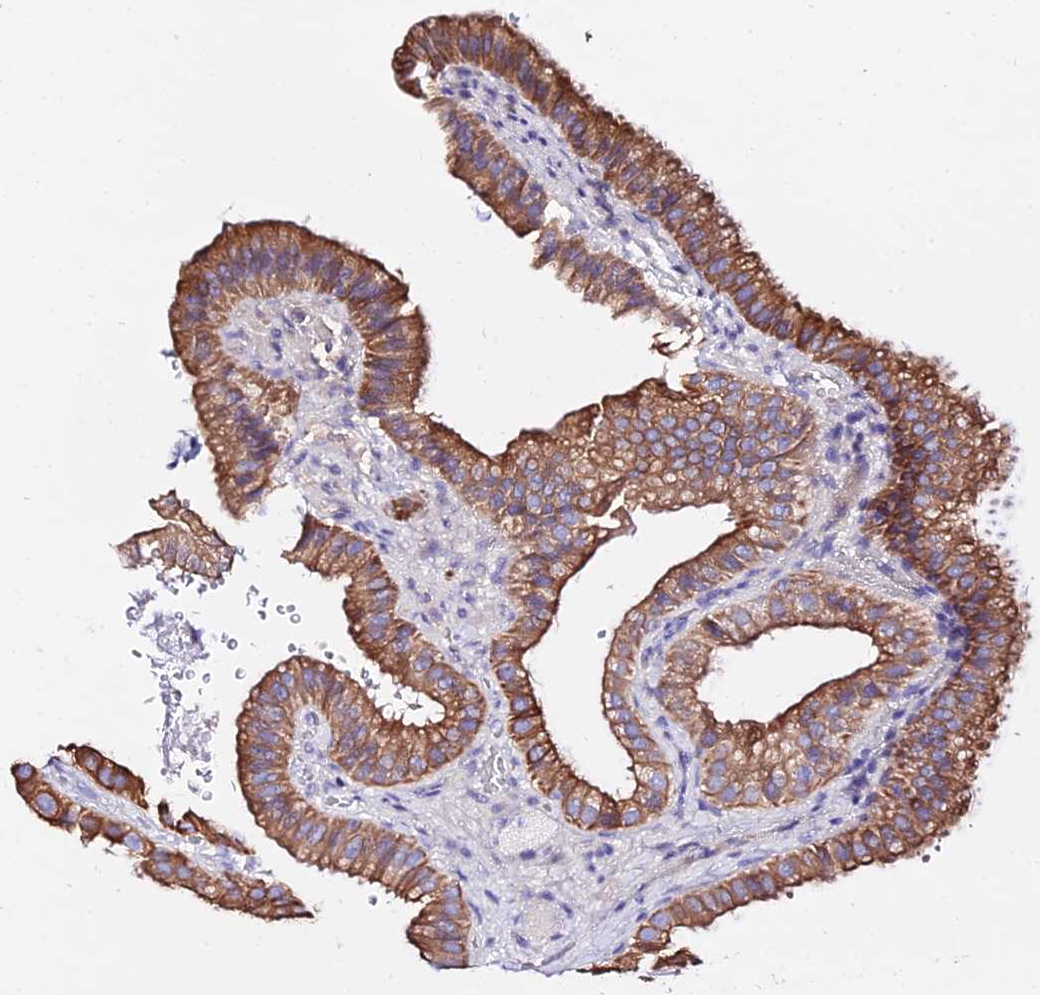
{"staining": {"intensity": "strong", "quantity": ">75%", "location": "cytoplasmic/membranous"}, "tissue": "gallbladder", "cell_type": "Glandular cells", "image_type": "normal", "snomed": [{"axis": "morphology", "description": "Normal tissue, NOS"}, {"axis": "topography", "description": "Gallbladder"}], "caption": "This histopathology image demonstrates unremarkable gallbladder stained with immunohistochemistry (IHC) to label a protein in brown. The cytoplasmic/membranous of glandular cells show strong positivity for the protein. Nuclei are counter-stained blue.", "gene": "DAW1", "patient": {"sex": "female", "age": 61}}